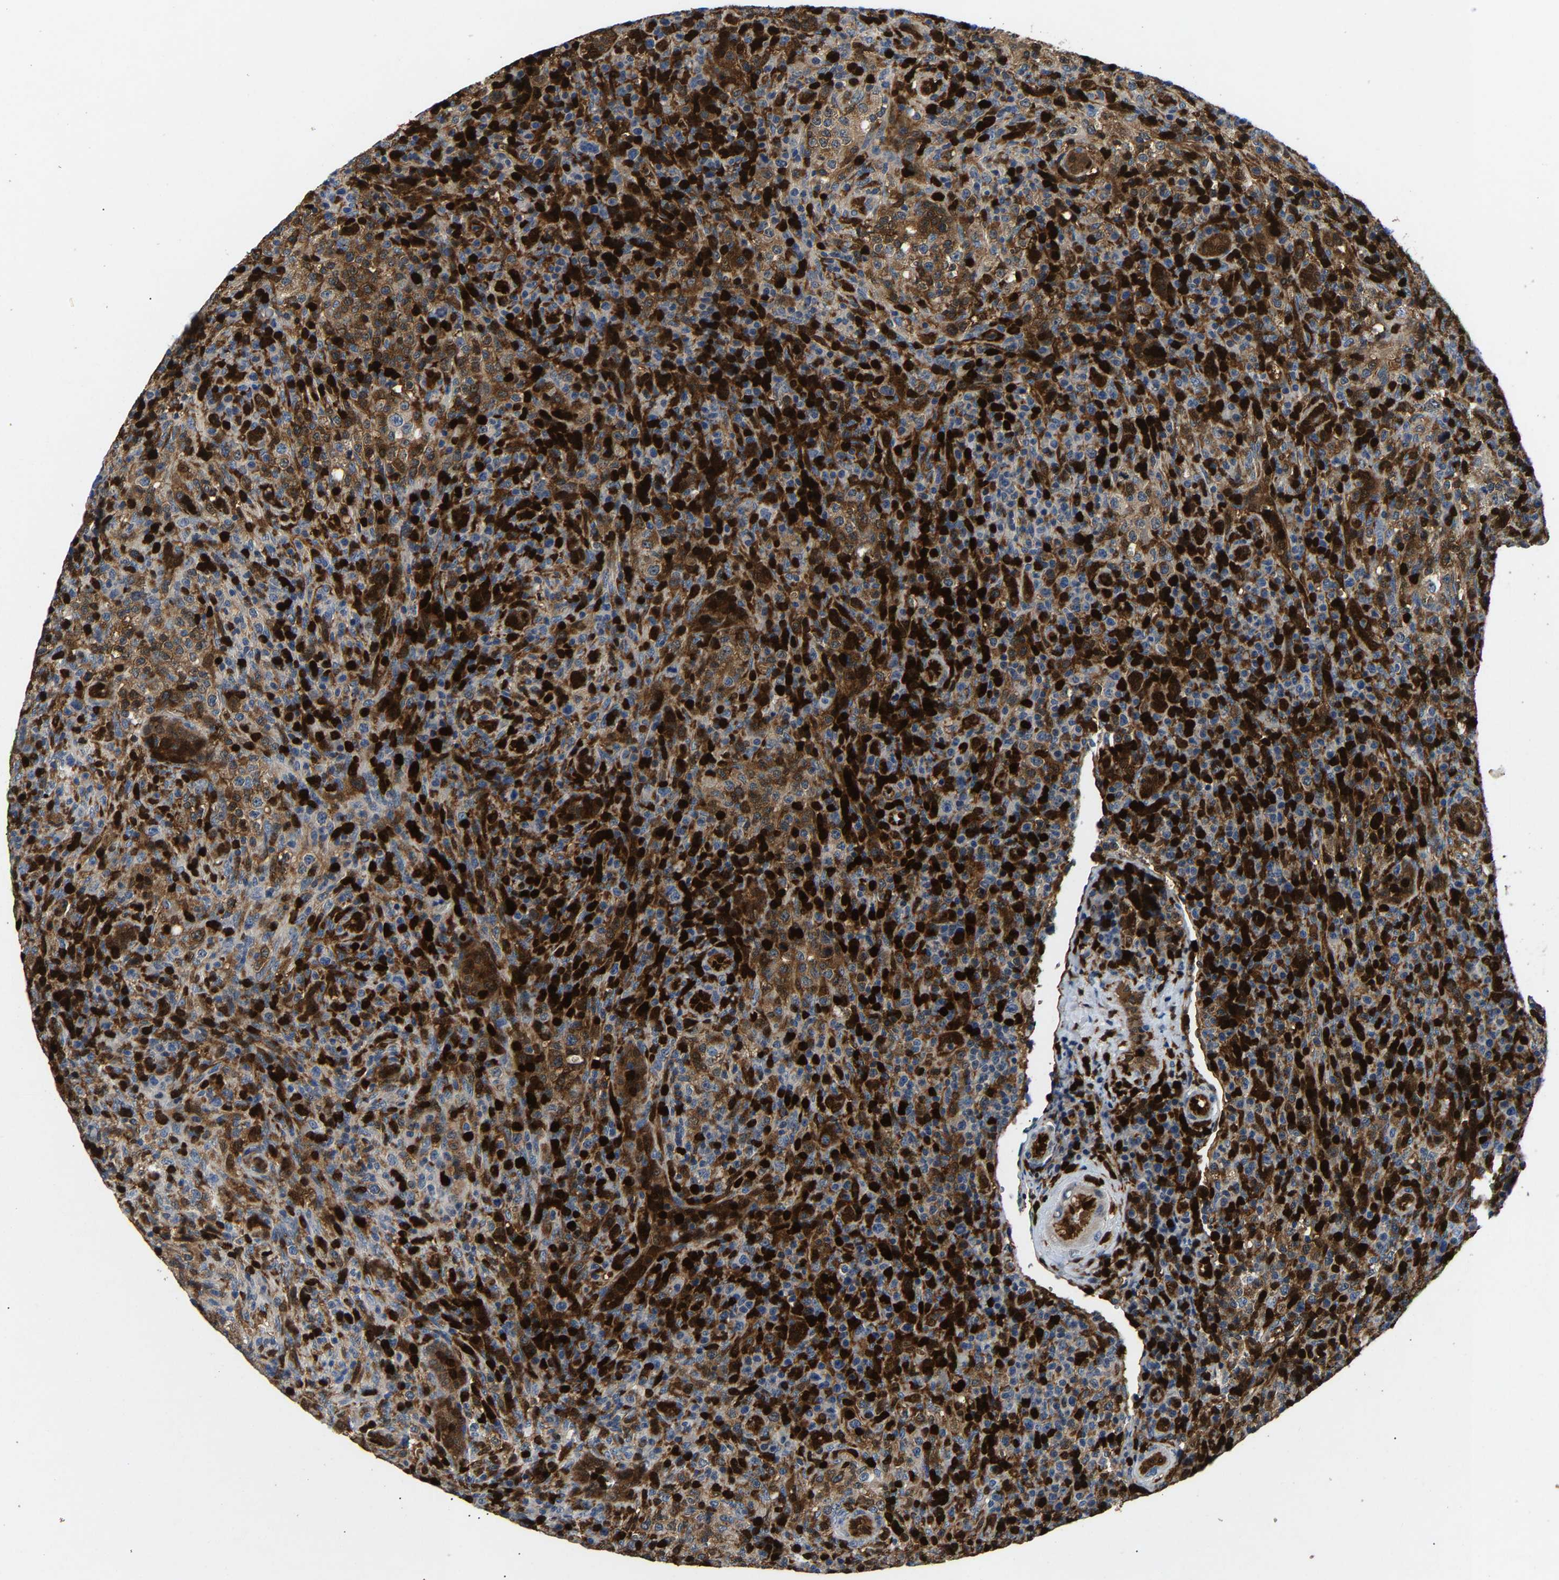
{"staining": {"intensity": "strong", "quantity": "25%-75%", "location": "cytoplasmic/membranous,nuclear"}, "tissue": "lymphoma", "cell_type": "Tumor cells", "image_type": "cancer", "snomed": [{"axis": "morphology", "description": "Malignant lymphoma, non-Hodgkin's type, High grade"}, {"axis": "topography", "description": "Lymph node"}], "caption": "Brown immunohistochemical staining in lymphoma demonstrates strong cytoplasmic/membranous and nuclear positivity in about 25%-75% of tumor cells. The staining is performed using DAB brown chromogen to label protein expression. The nuclei are counter-stained blue using hematoxylin.", "gene": "GIMAP7", "patient": {"sex": "female", "age": 76}}